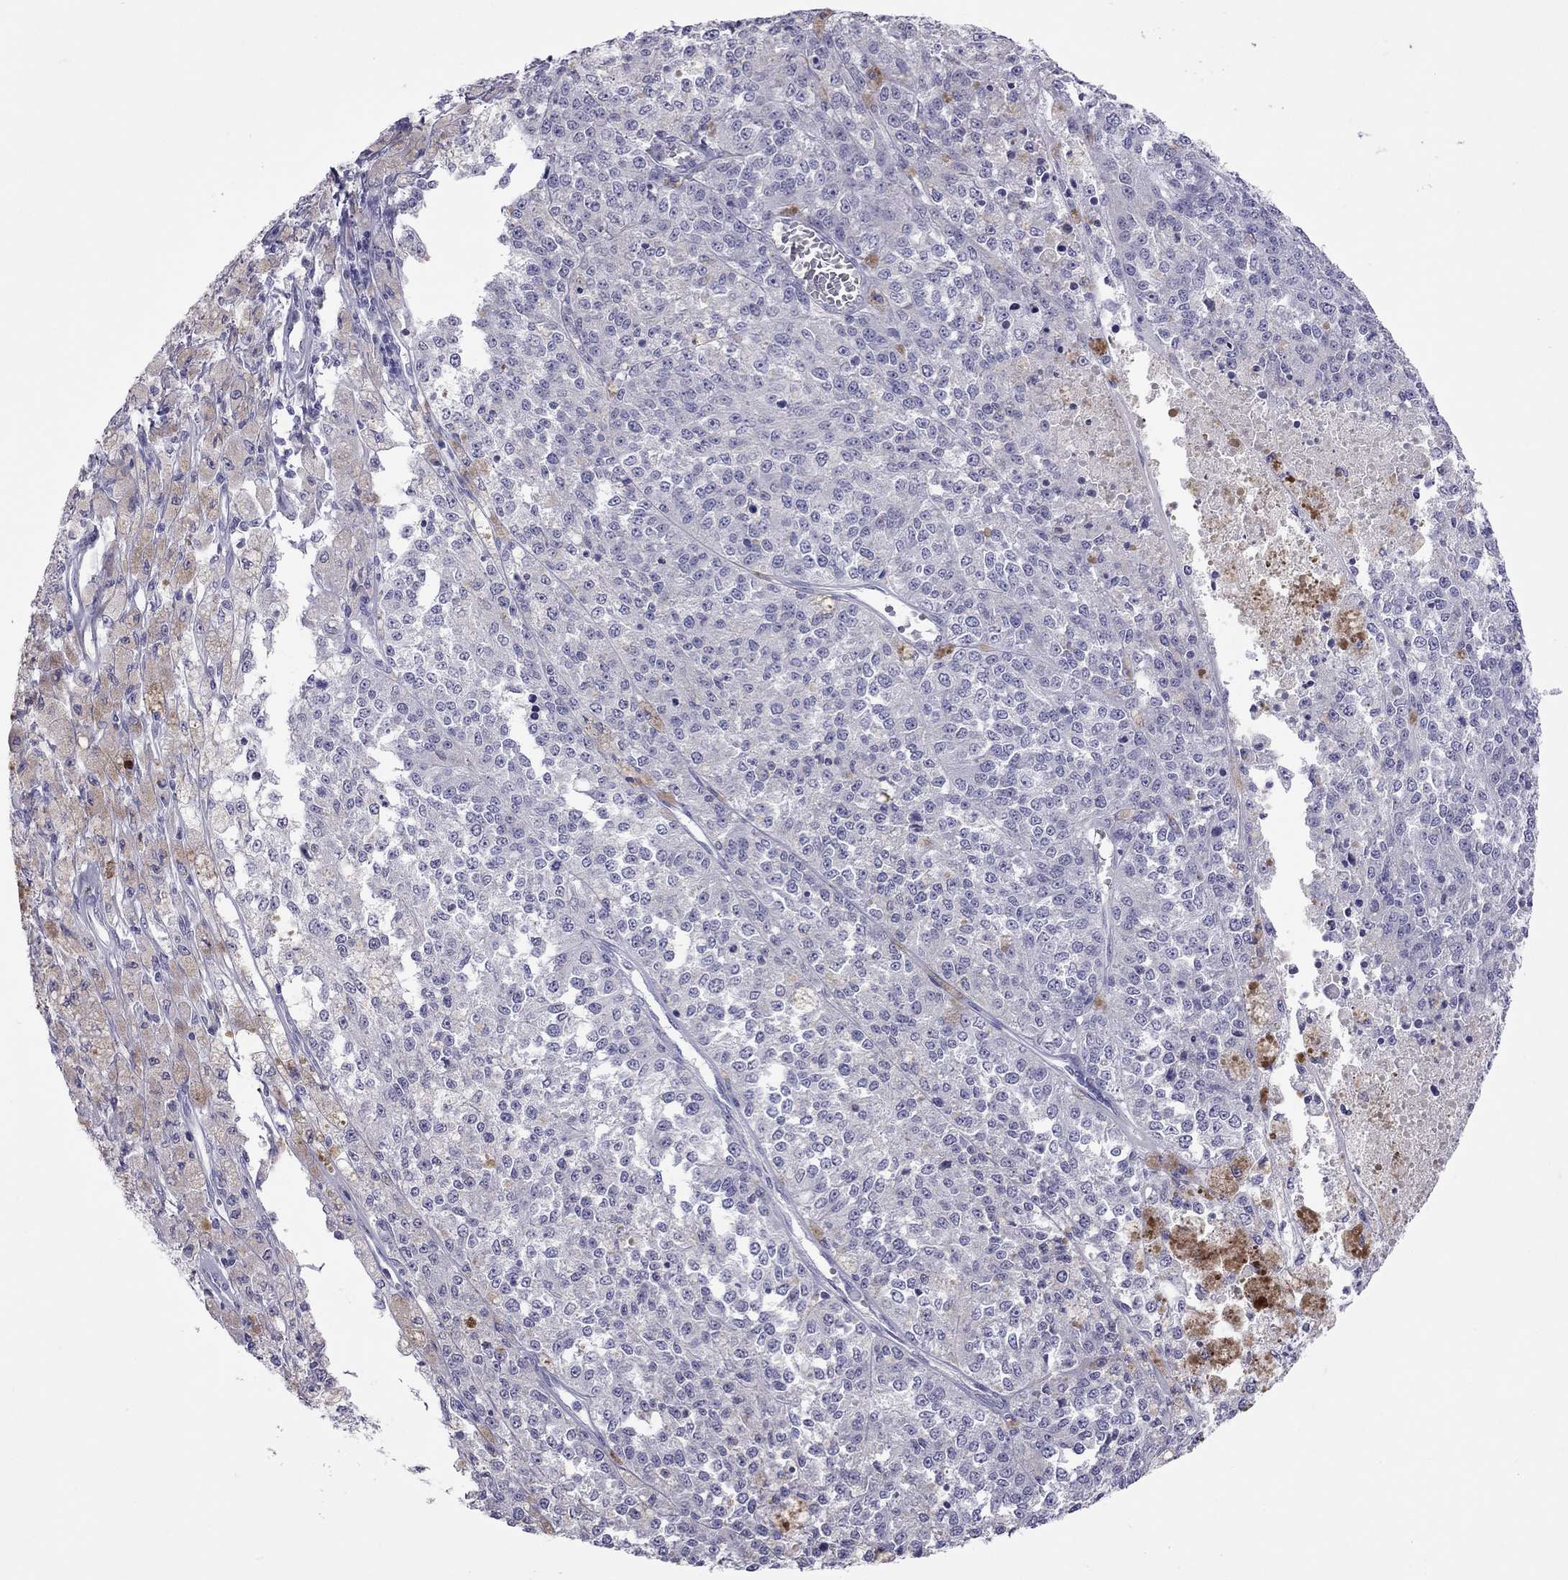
{"staining": {"intensity": "negative", "quantity": "none", "location": "none"}, "tissue": "melanoma", "cell_type": "Tumor cells", "image_type": "cancer", "snomed": [{"axis": "morphology", "description": "Malignant melanoma, Metastatic site"}, {"axis": "topography", "description": "Lymph node"}], "caption": "Protein analysis of melanoma demonstrates no significant staining in tumor cells. (Brightfield microscopy of DAB IHC at high magnification).", "gene": "PPP1R3A", "patient": {"sex": "female", "age": 64}}